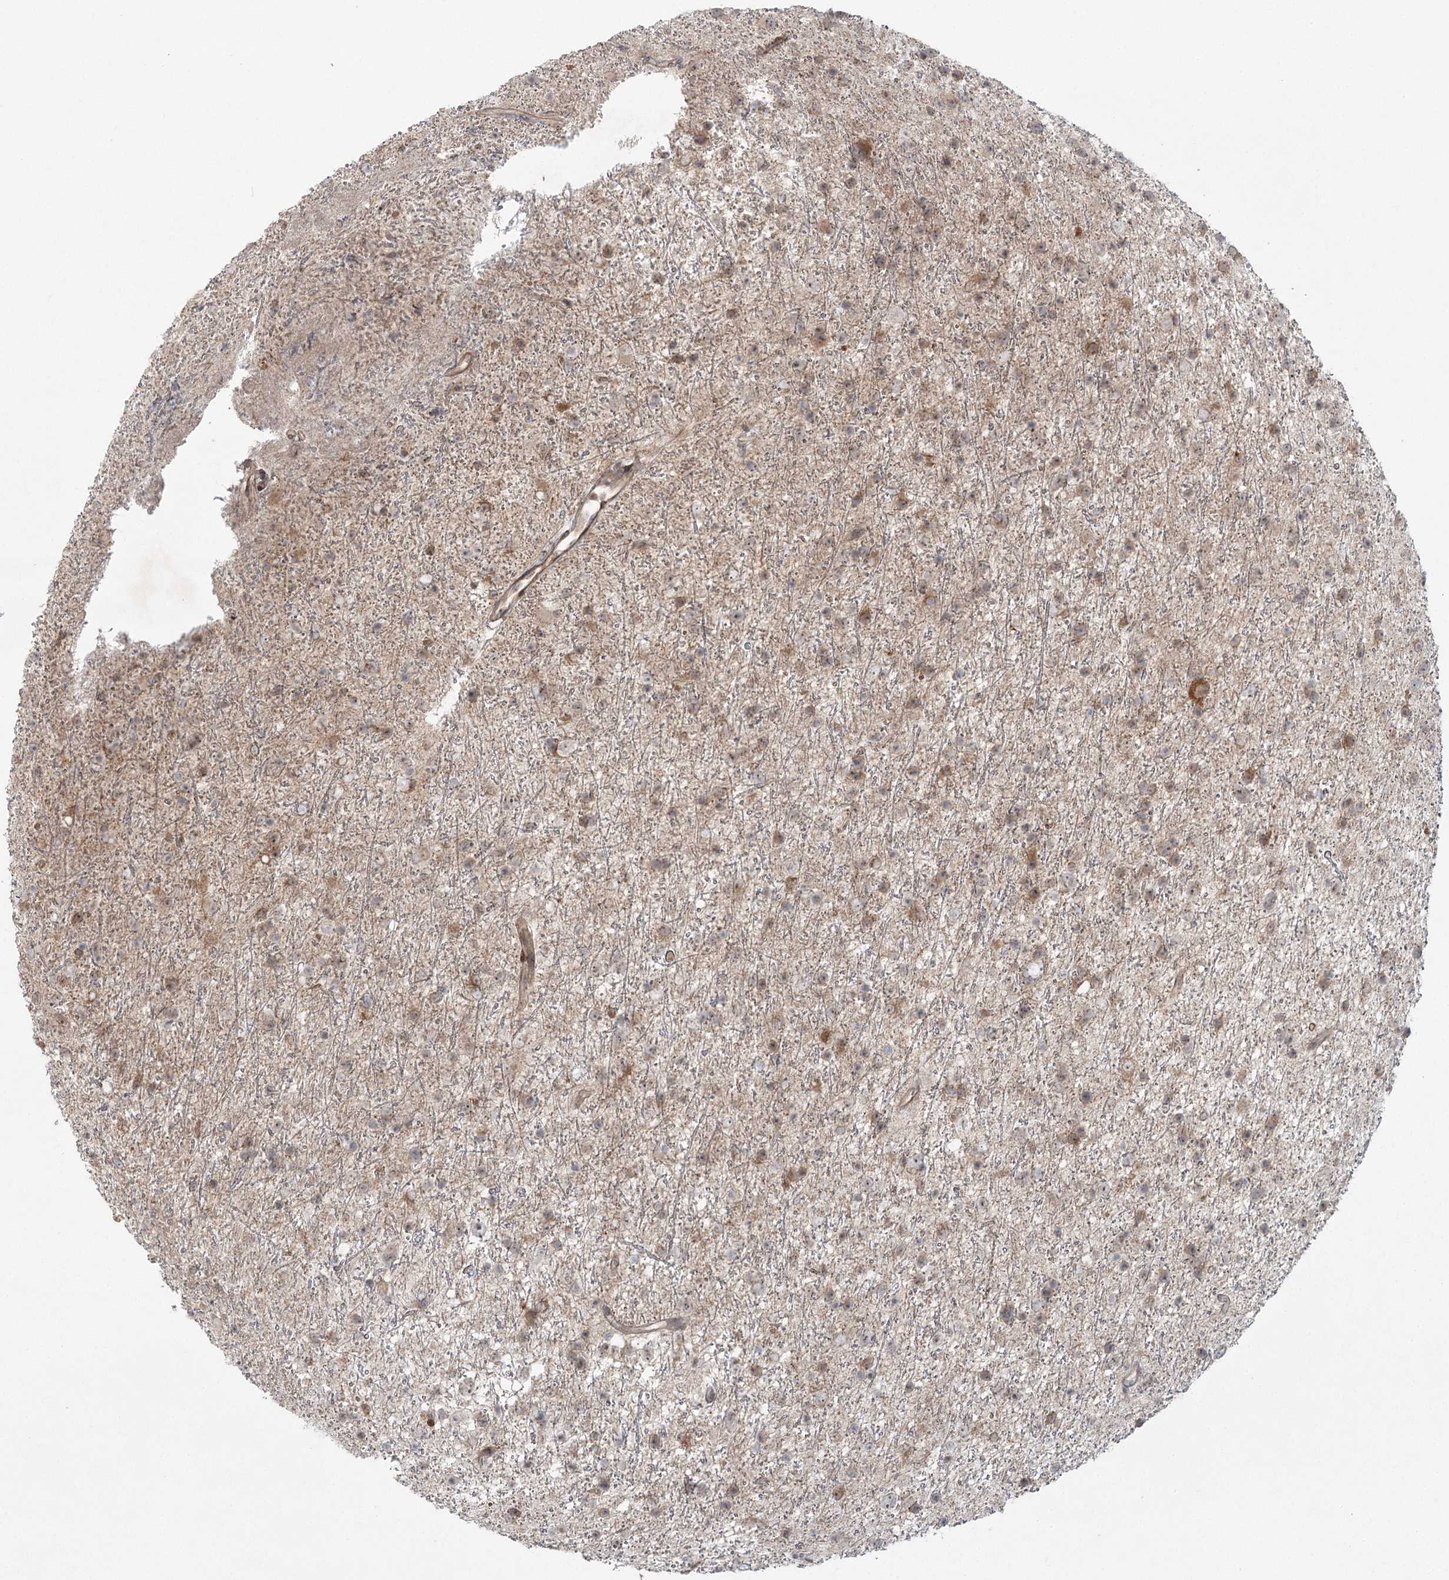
{"staining": {"intensity": "weak", "quantity": "25%-75%", "location": "cytoplasmic/membranous"}, "tissue": "glioma", "cell_type": "Tumor cells", "image_type": "cancer", "snomed": [{"axis": "morphology", "description": "Glioma, malignant, Low grade"}, {"axis": "topography", "description": "Cerebral cortex"}], "caption": "Glioma stained with a protein marker shows weak staining in tumor cells.", "gene": "SH2D3A", "patient": {"sex": "female", "age": 39}}